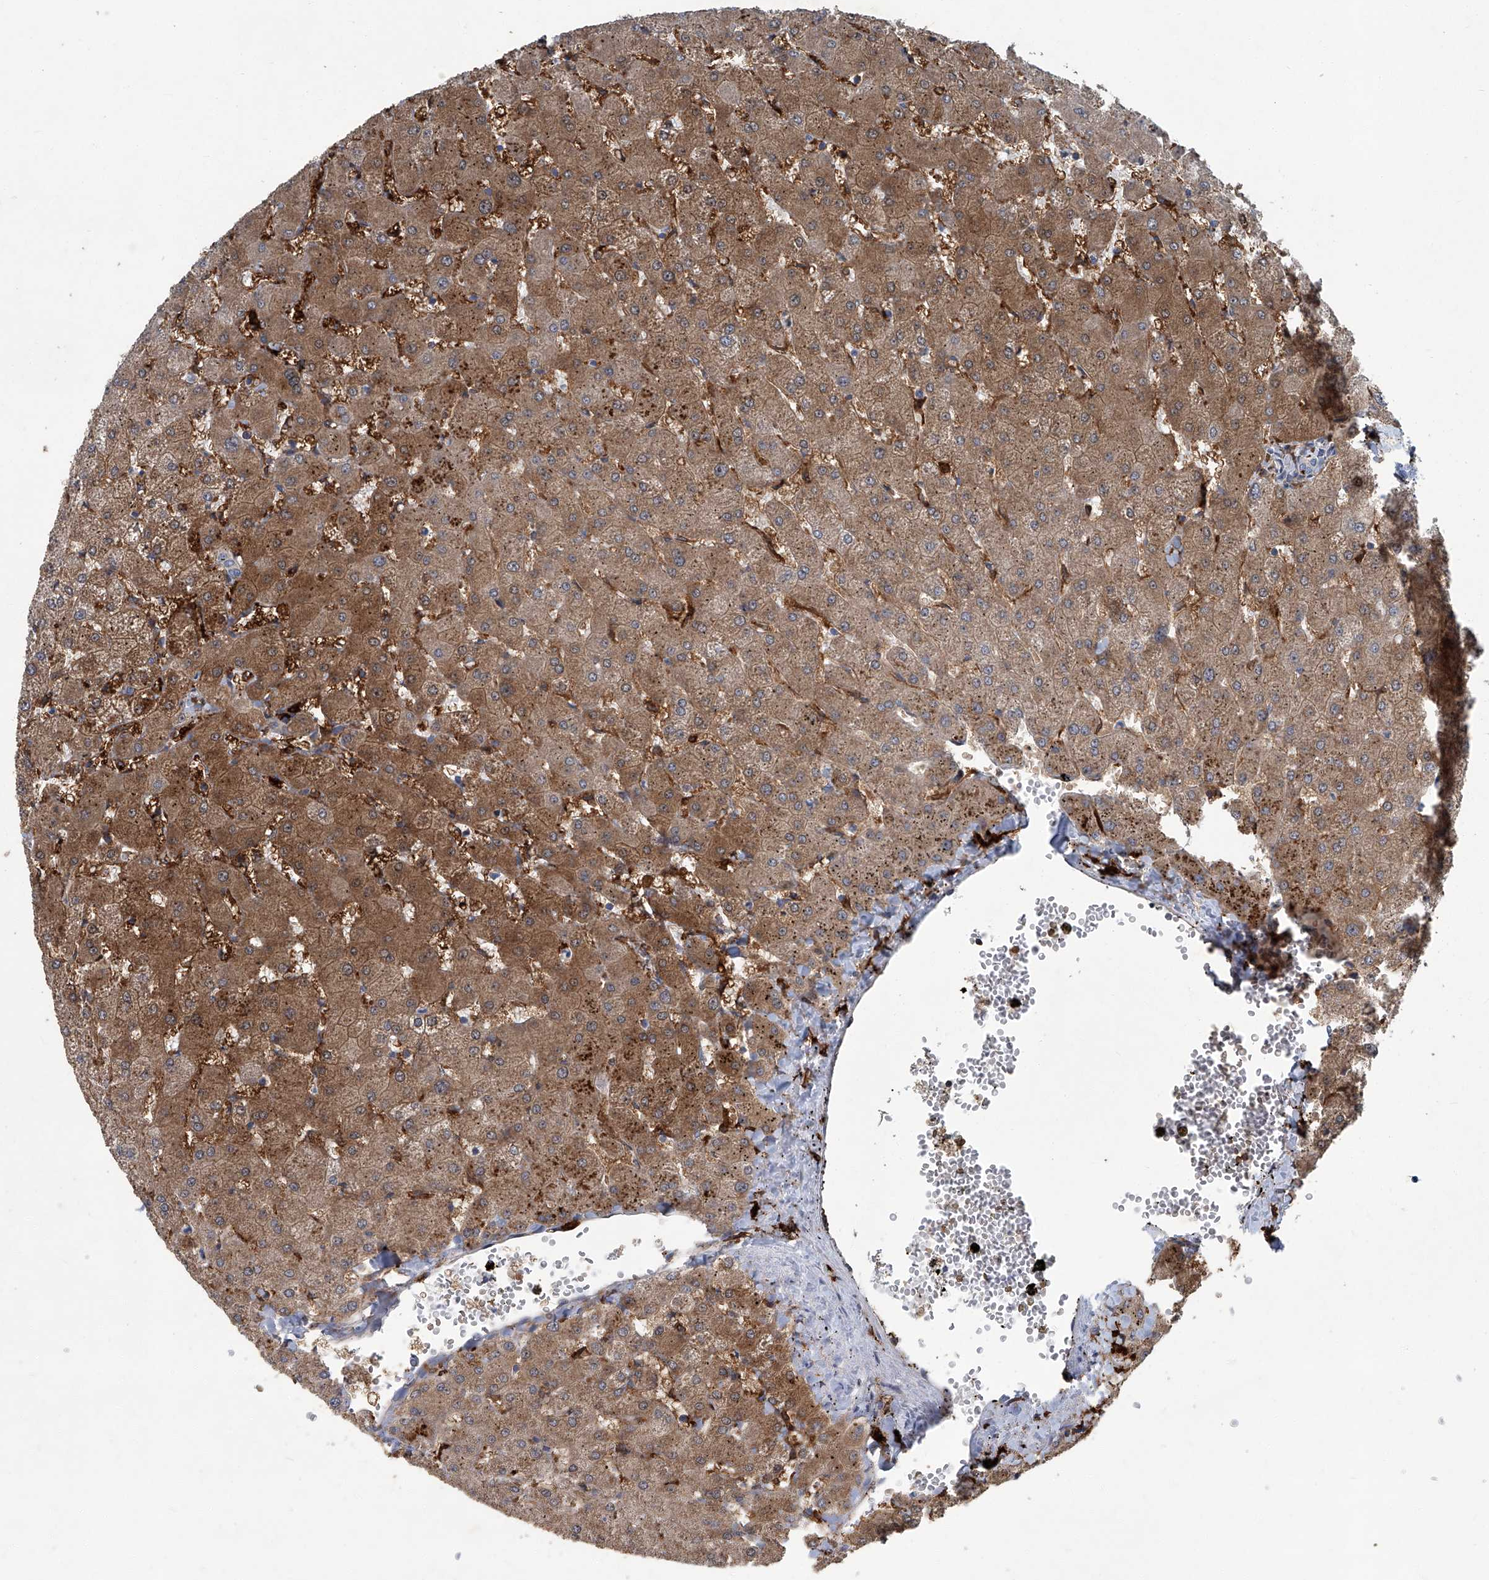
{"staining": {"intensity": "moderate", "quantity": ">75%", "location": "cytoplasmic/membranous"}, "tissue": "liver", "cell_type": "Cholangiocytes", "image_type": "normal", "snomed": [{"axis": "morphology", "description": "Normal tissue, NOS"}, {"axis": "topography", "description": "Liver"}], "caption": "This image demonstrates immunohistochemistry staining of unremarkable liver, with medium moderate cytoplasmic/membranous expression in about >75% of cholangiocytes.", "gene": "FAM167A", "patient": {"sex": "female", "age": 63}}